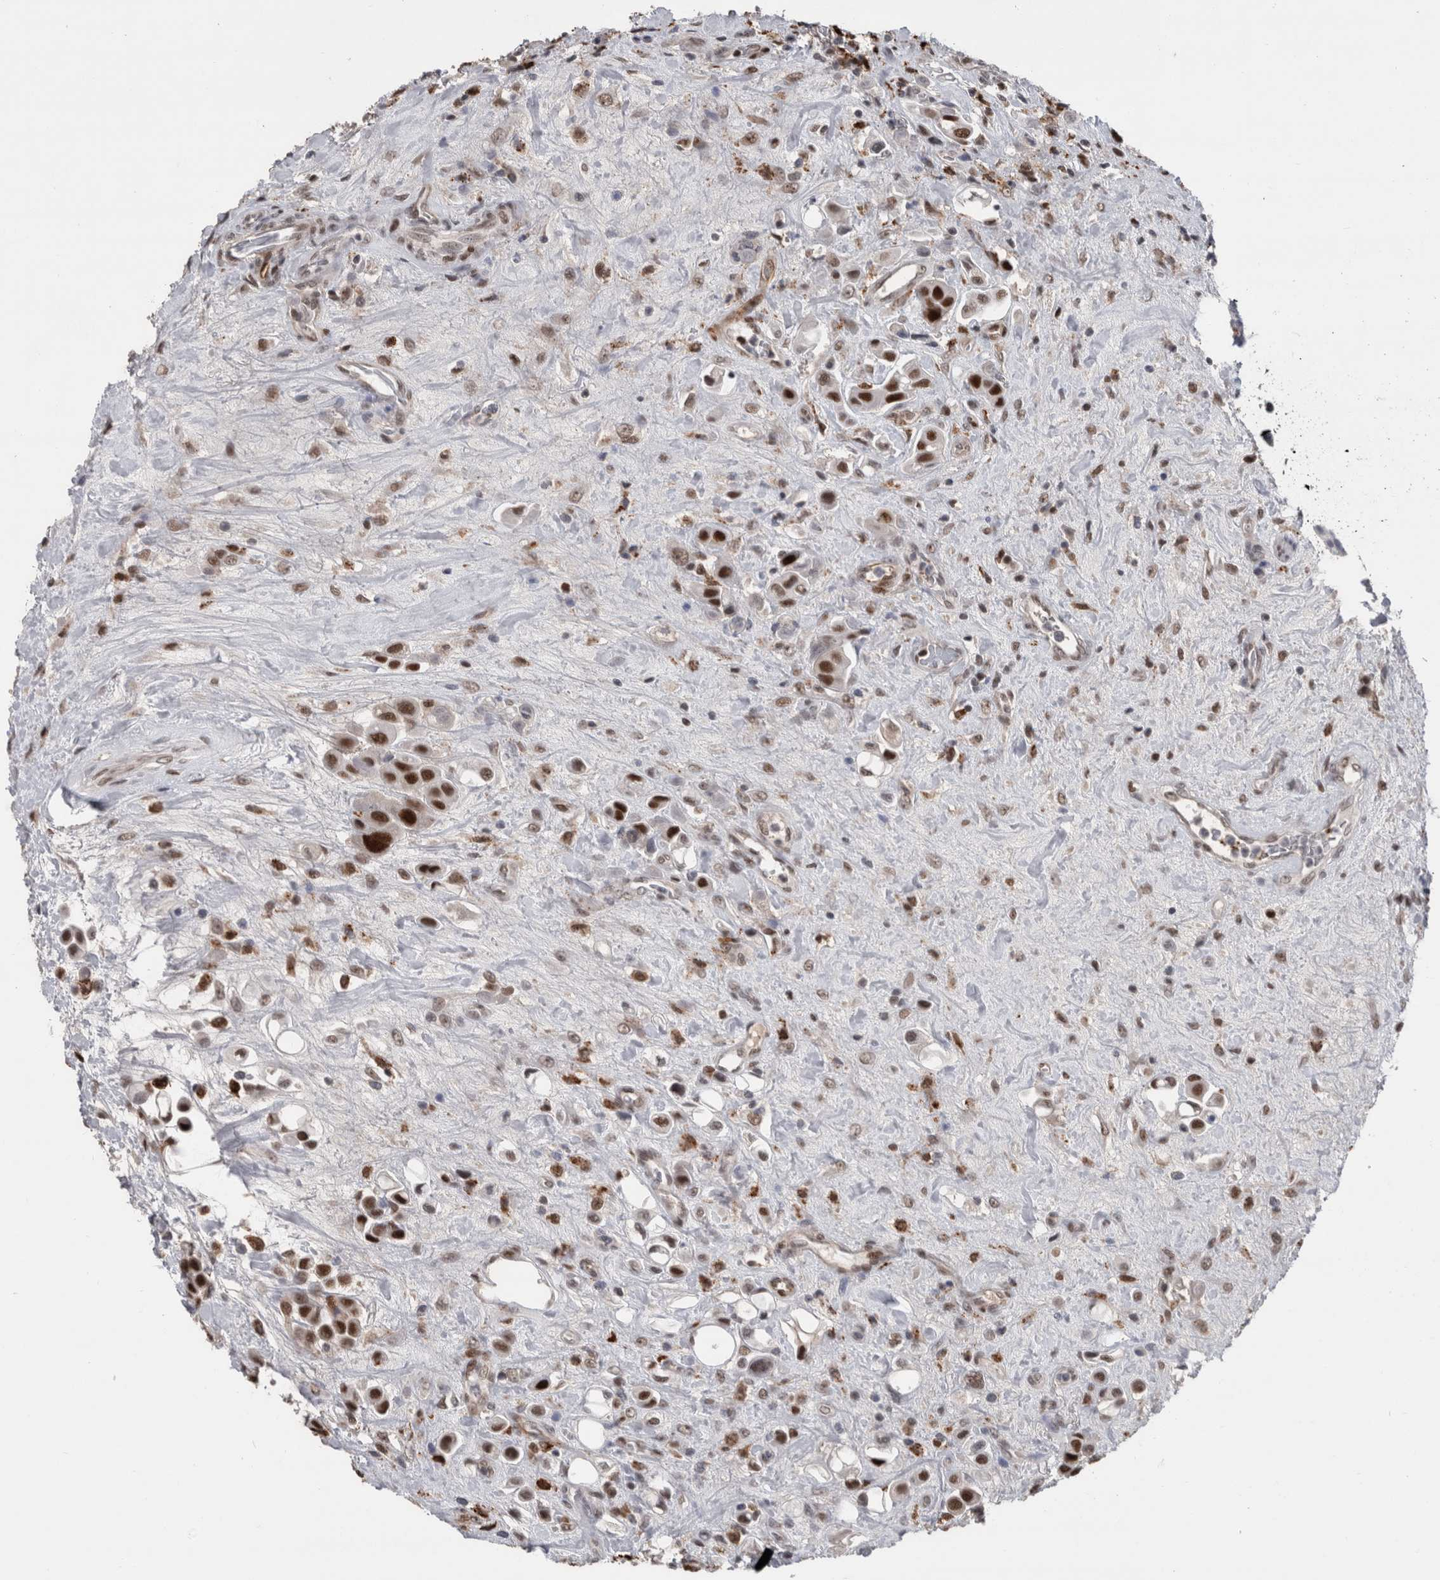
{"staining": {"intensity": "strong", "quantity": ">75%", "location": "nuclear"}, "tissue": "urothelial cancer", "cell_type": "Tumor cells", "image_type": "cancer", "snomed": [{"axis": "morphology", "description": "Urothelial carcinoma, High grade"}, {"axis": "topography", "description": "Urinary bladder"}], "caption": "High-grade urothelial carcinoma stained for a protein displays strong nuclear positivity in tumor cells. The staining was performed using DAB, with brown indicating positive protein expression. Nuclei are stained blue with hematoxylin.", "gene": "POLD2", "patient": {"sex": "male", "age": 50}}